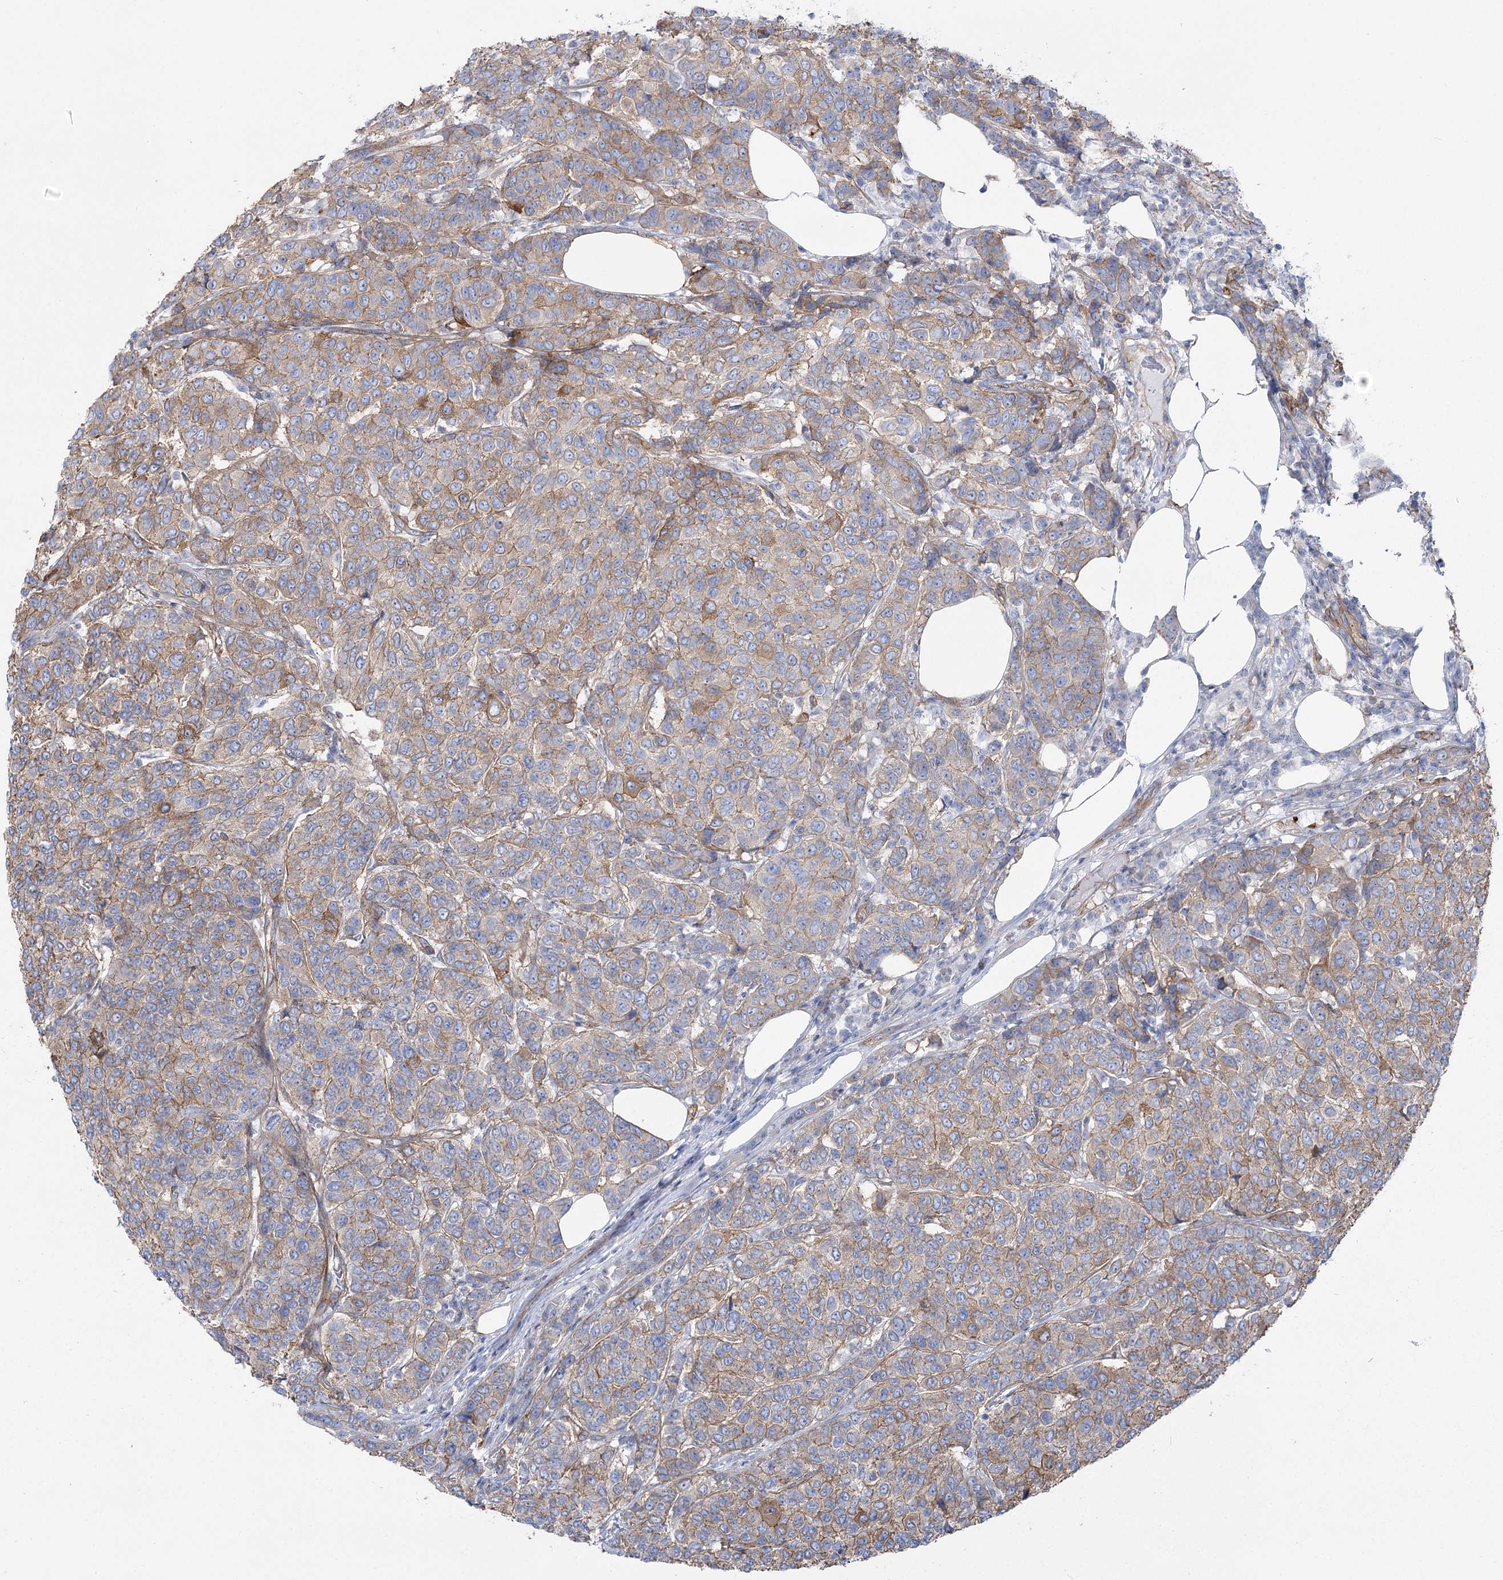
{"staining": {"intensity": "weak", "quantity": ">75%", "location": "cytoplasmic/membranous"}, "tissue": "breast cancer", "cell_type": "Tumor cells", "image_type": "cancer", "snomed": [{"axis": "morphology", "description": "Duct carcinoma"}, {"axis": "topography", "description": "Breast"}], "caption": "Immunohistochemistry (IHC) photomicrograph of neoplastic tissue: breast cancer (infiltrating ductal carcinoma) stained using immunohistochemistry exhibits low levels of weak protein expression localized specifically in the cytoplasmic/membranous of tumor cells, appearing as a cytoplasmic/membranous brown color.", "gene": "PLEKHA5", "patient": {"sex": "female", "age": 55}}